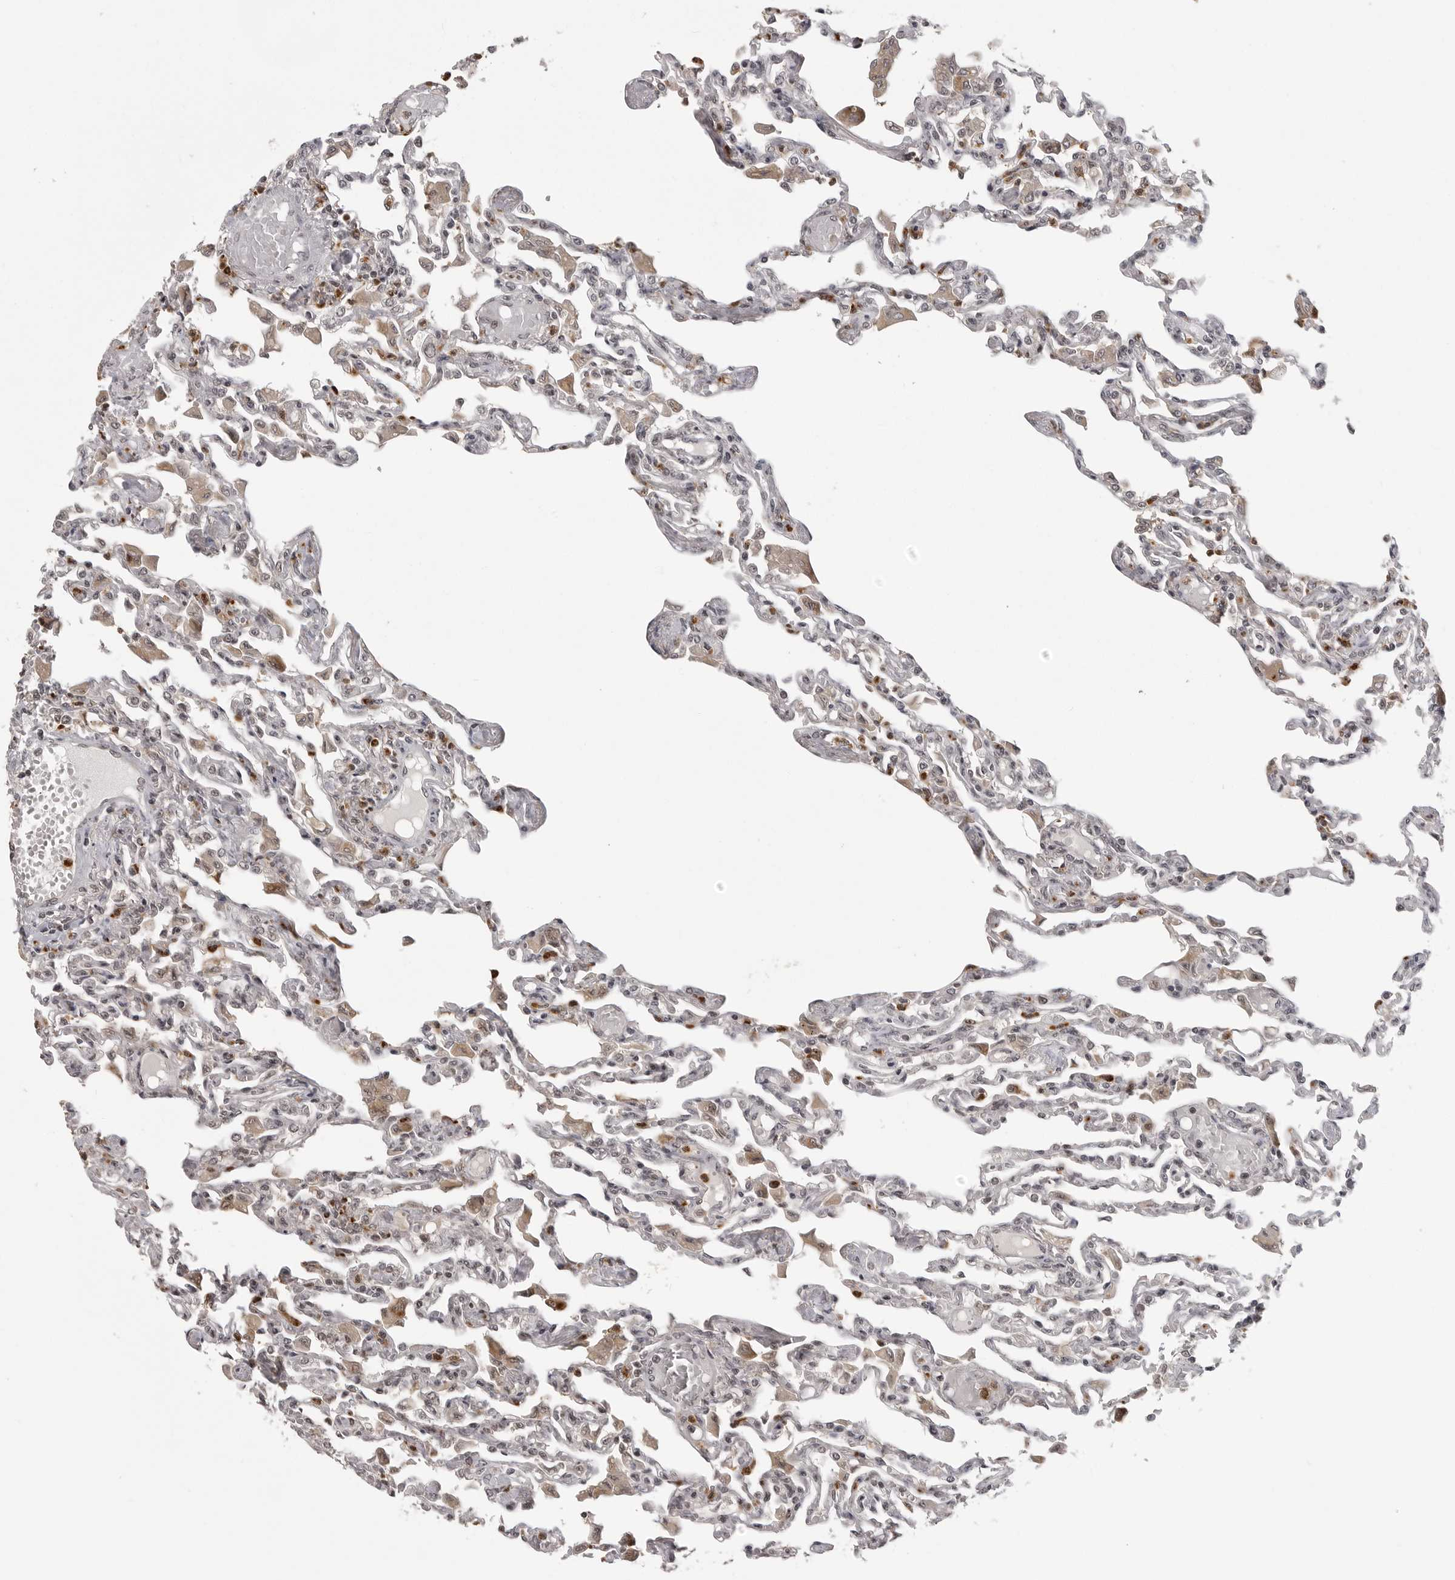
{"staining": {"intensity": "moderate", "quantity": "<25%", "location": "nuclear"}, "tissue": "lung", "cell_type": "Alveolar cells", "image_type": "normal", "snomed": [{"axis": "morphology", "description": "Normal tissue, NOS"}, {"axis": "topography", "description": "Bronchus"}, {"axis": "topography", "description": "Lung"}], "caption": "Immunohistochemistry (DAB) staining of unremarkable human lung exhibits moderate nuclear protein expression in approximately <25% of alveolar cells. Ihc stains the protein in brown and the nuclei are stained blue.", "gene": "PEG3", "patient": {"sex": "female", "age": 49}}